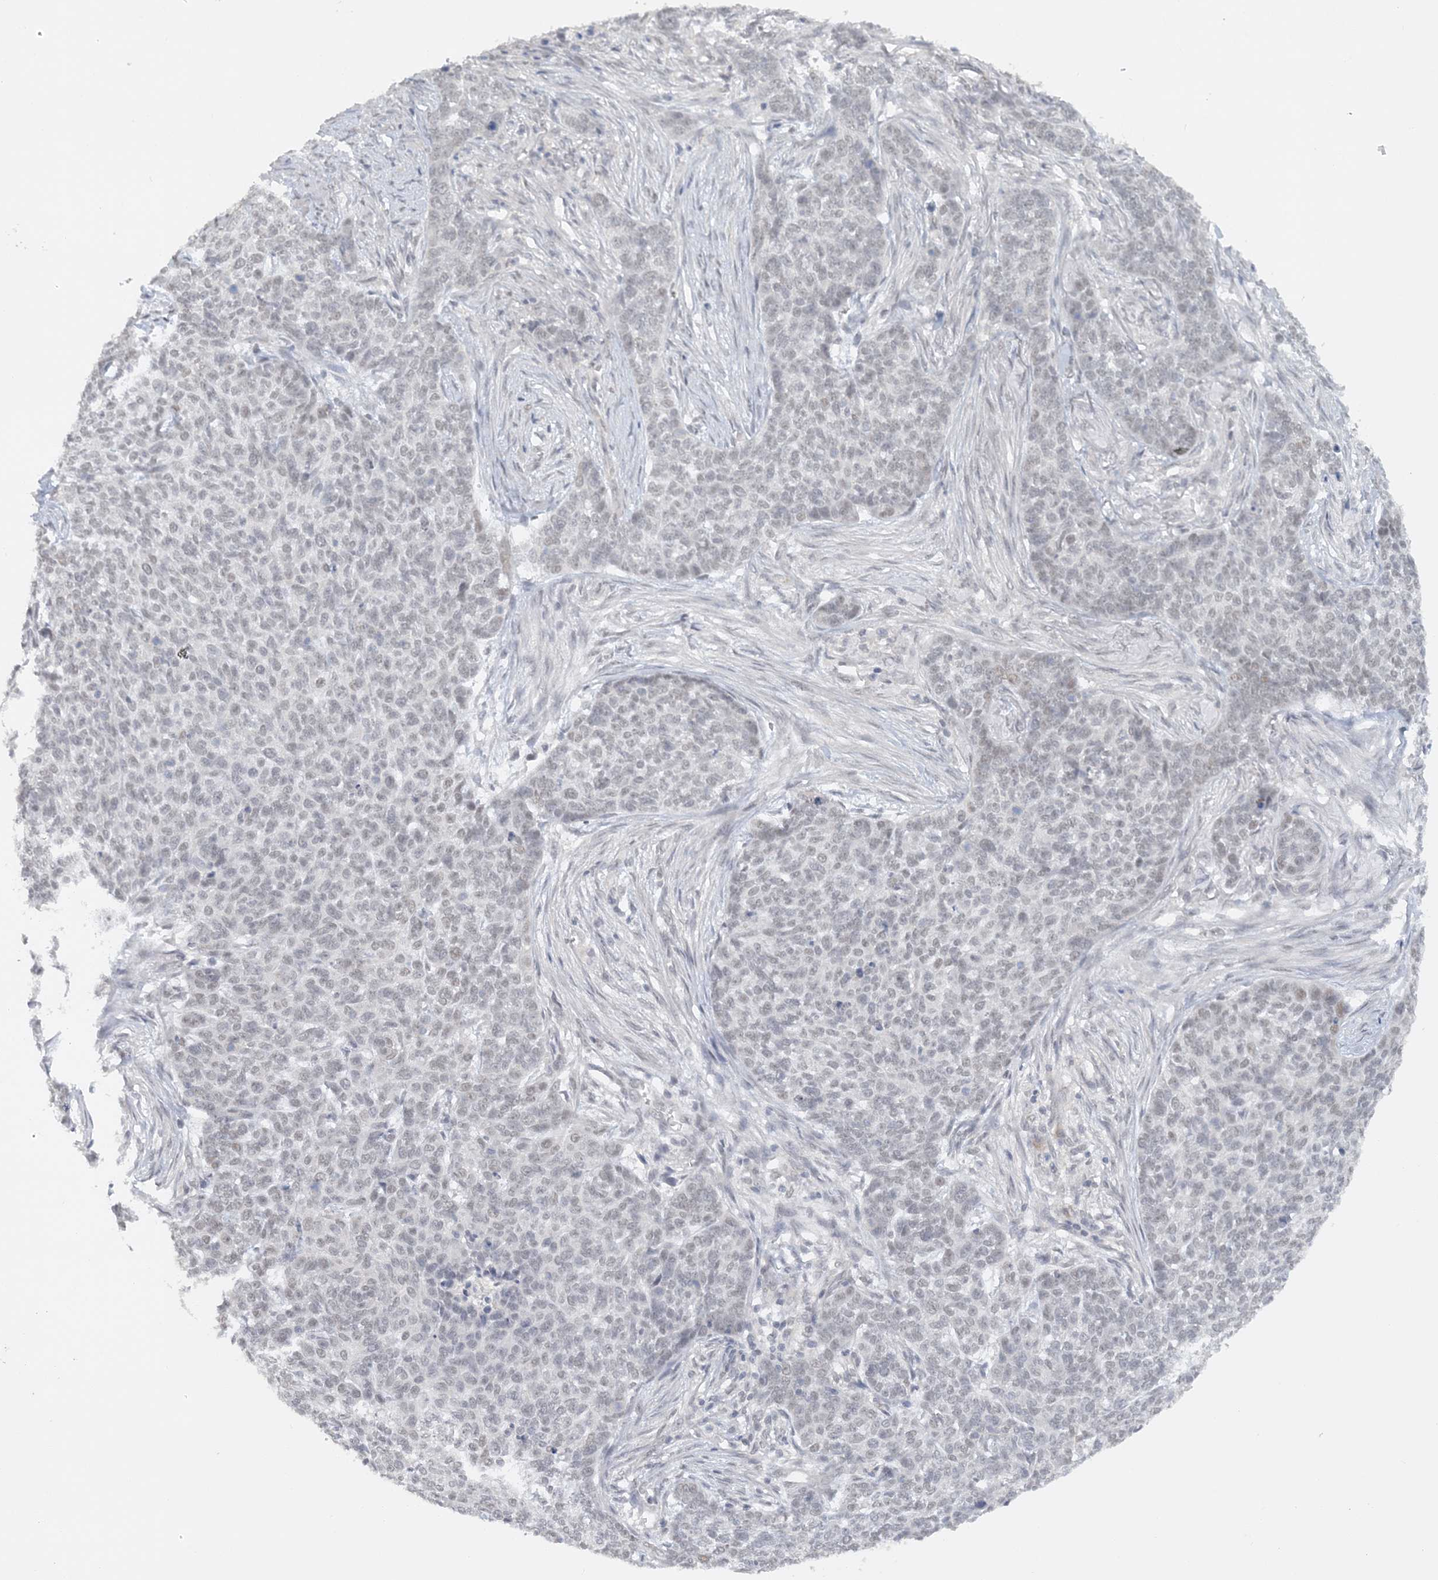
{"staining": {"intensity": "weak", "quantity": "<25%", "location": "nuclear"}, "tissue": "skin cancer", "cell_type": "Tumor cells", "image_type": "cancer", "snomed": [{"axis": "morphology", "description": "Basal cell carcinoma"}, {"axis": "topography", "description": "Skin"}], "caption": "Tumor cells are negative for brown protein staining in skin cancer (basal cell carcinoma). (Stains: DAB IHC with hematoxylin counter stain, Microscopy: brightfield microscopy at high magnification).", "gene": "KMT2D", "patient": {"sex": "male", "age": 85}}